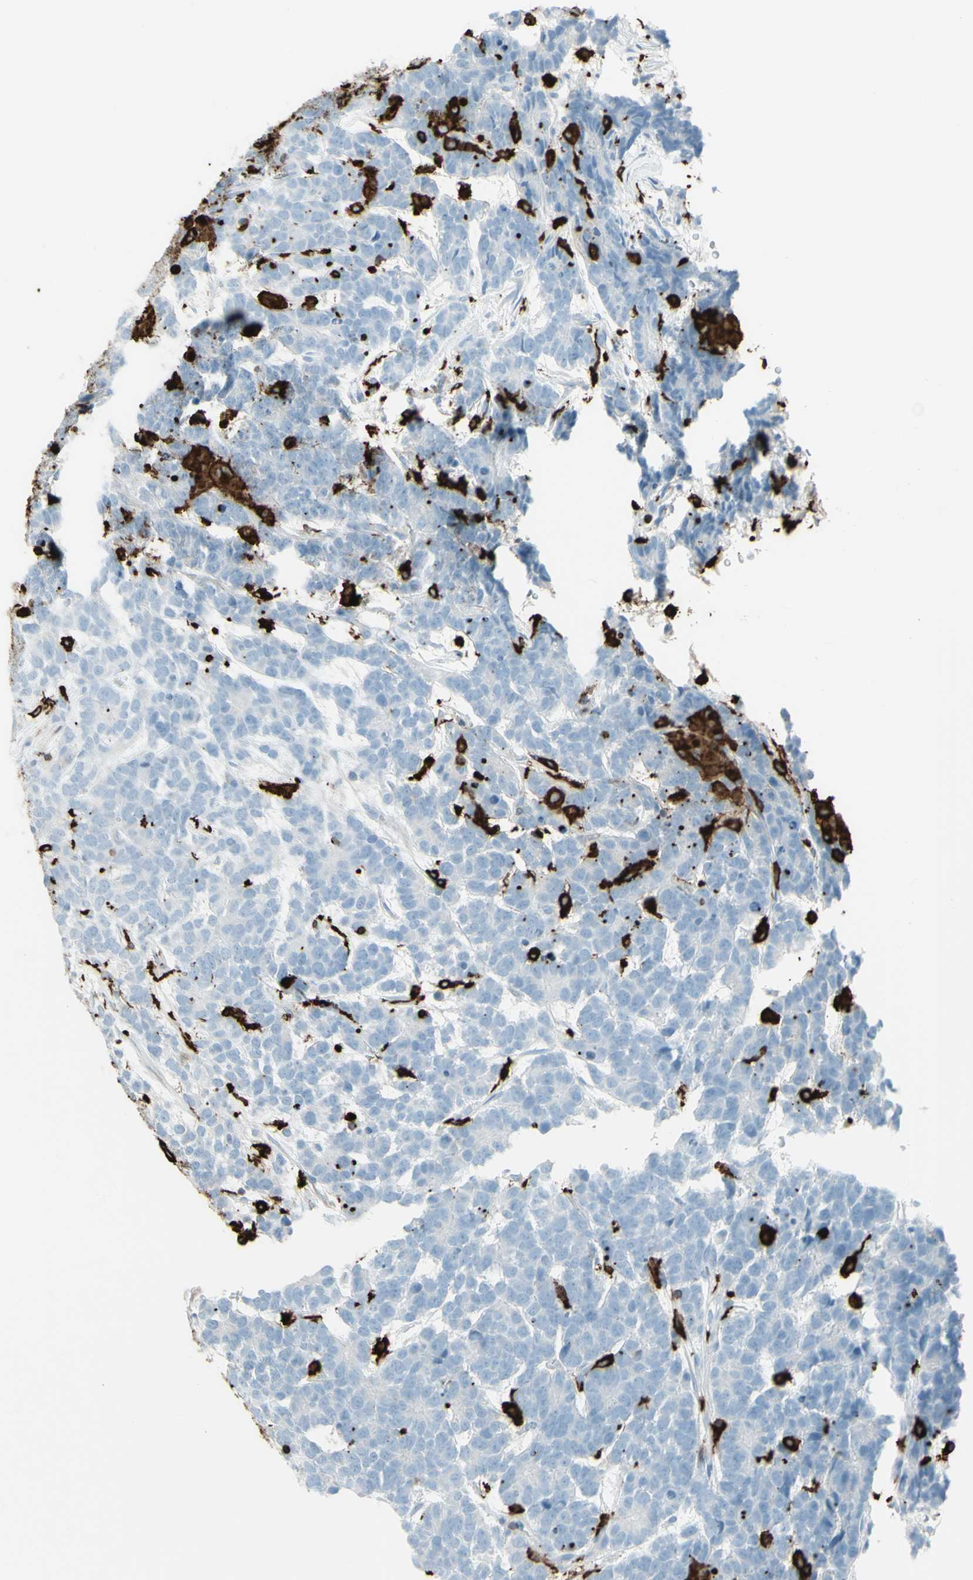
{"staining": {"intensity": "negative", "quantity": "none", "location": "none"}, "tissue": "testis cancer", "cell_type": "Tumor cells", "image_type": "cancer", "snomed": [{"axis": "morphology", "description": "Carcinoma, Embryonal, NOS"}, {"axis": "topography", "description": "Testis"}], "caption": "Immunohistochemical staining of human embryonal carcinoma (testis) displays no significant positivity in tumor cells.", "gene": "HLA-DPB1", "patient": {"sex": "male", "age": 26}}